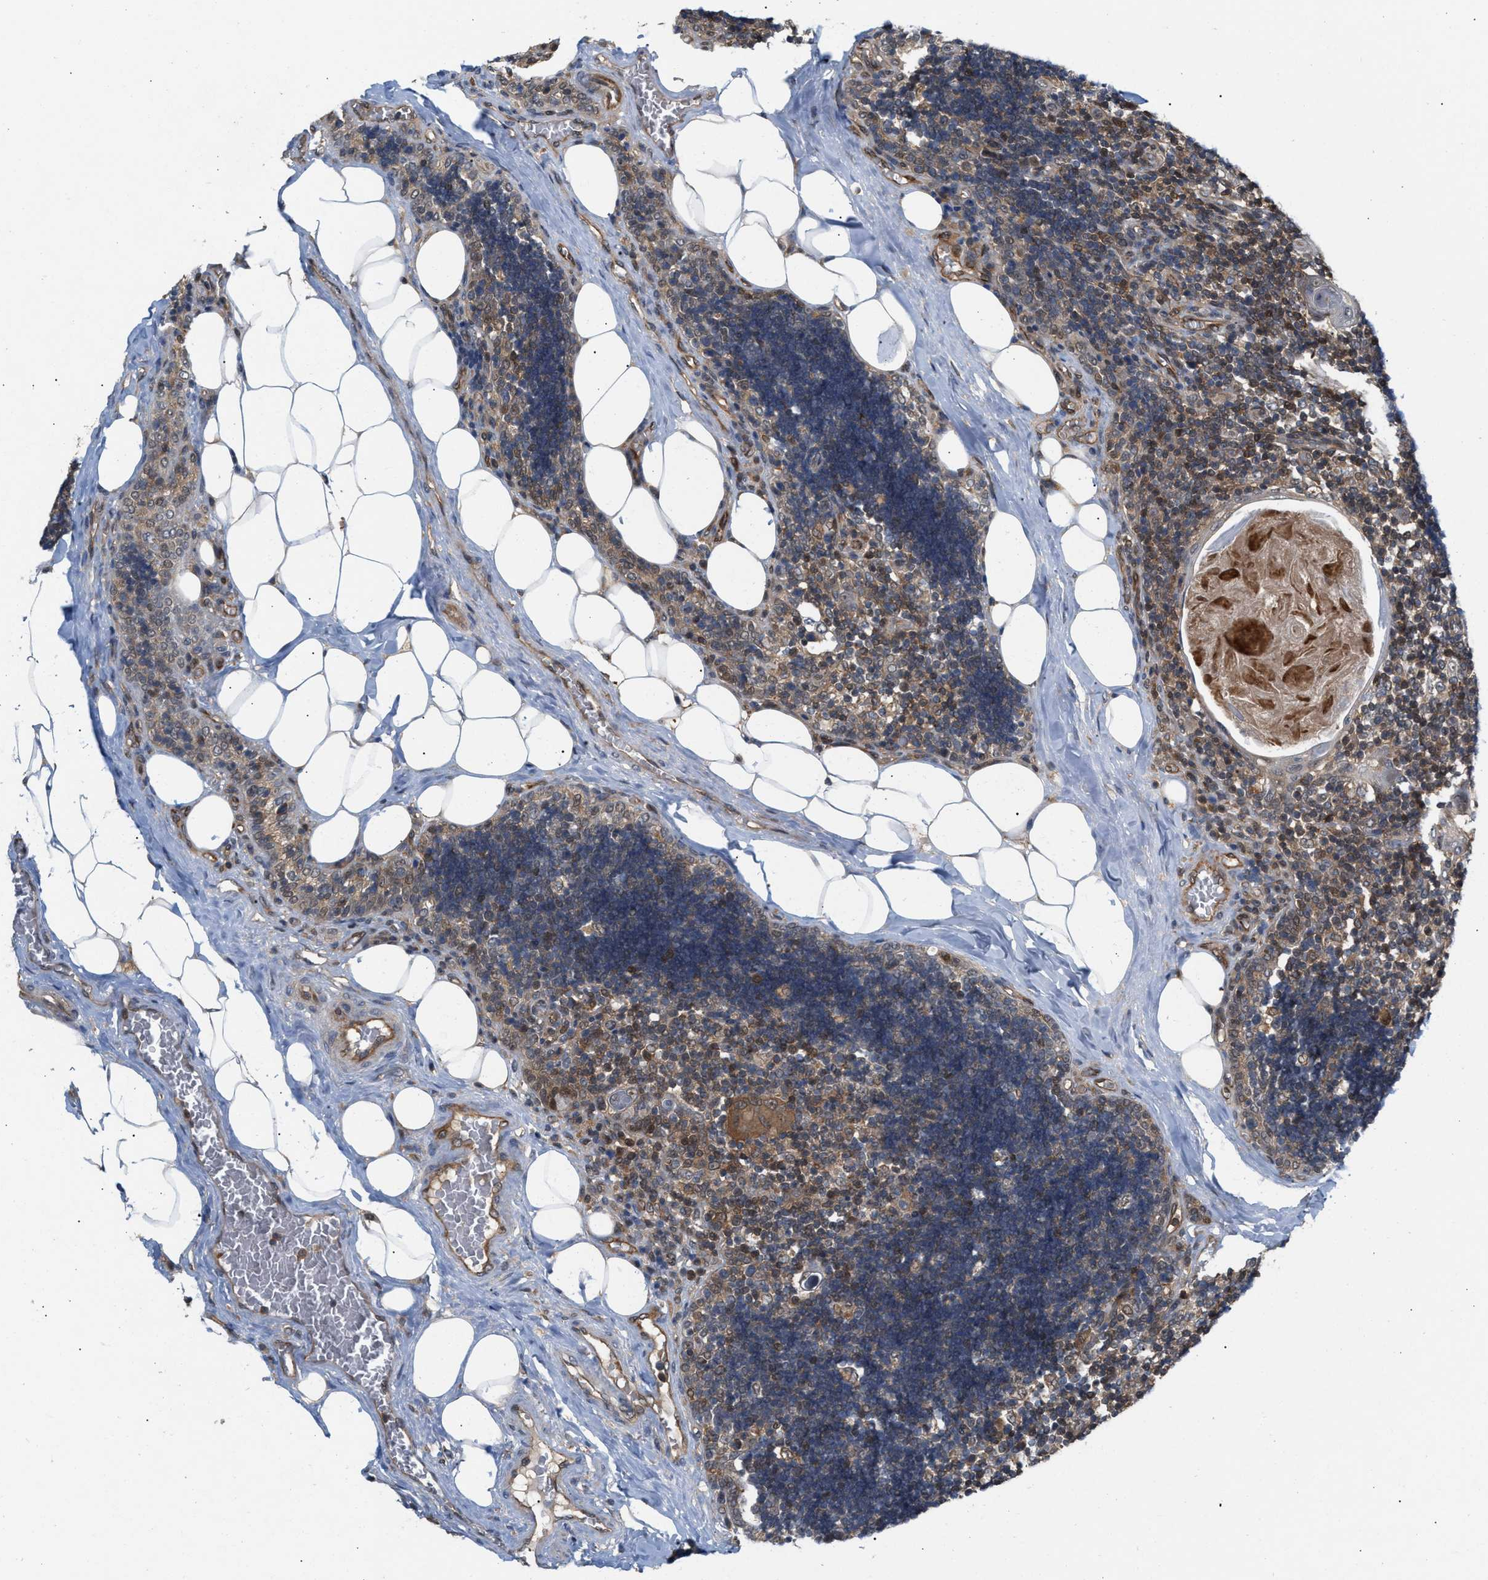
{"staining": {"intensity": "moderate", "quantity": ">75%", "location": "cytoplasmic/membranous,nuclear"}, "tissue": "lymph node", "cell_type": "Non-germinal center cells", "image_type": "normal", "snomed": [{"axis": "morphology", "description": "Normal tissue, NOS"}, {"axis": "topography", "description": "Lymph node"}], "caption": "Immunohistochemical staining of benign lymph node demonstrates medium levels of moderate cytoplasmic/membranous,nuclear positivity in approximately >75% of non-germinal center cells.", "gene": "GLOD4", "patient": {"sex": "male", "age": 33}}